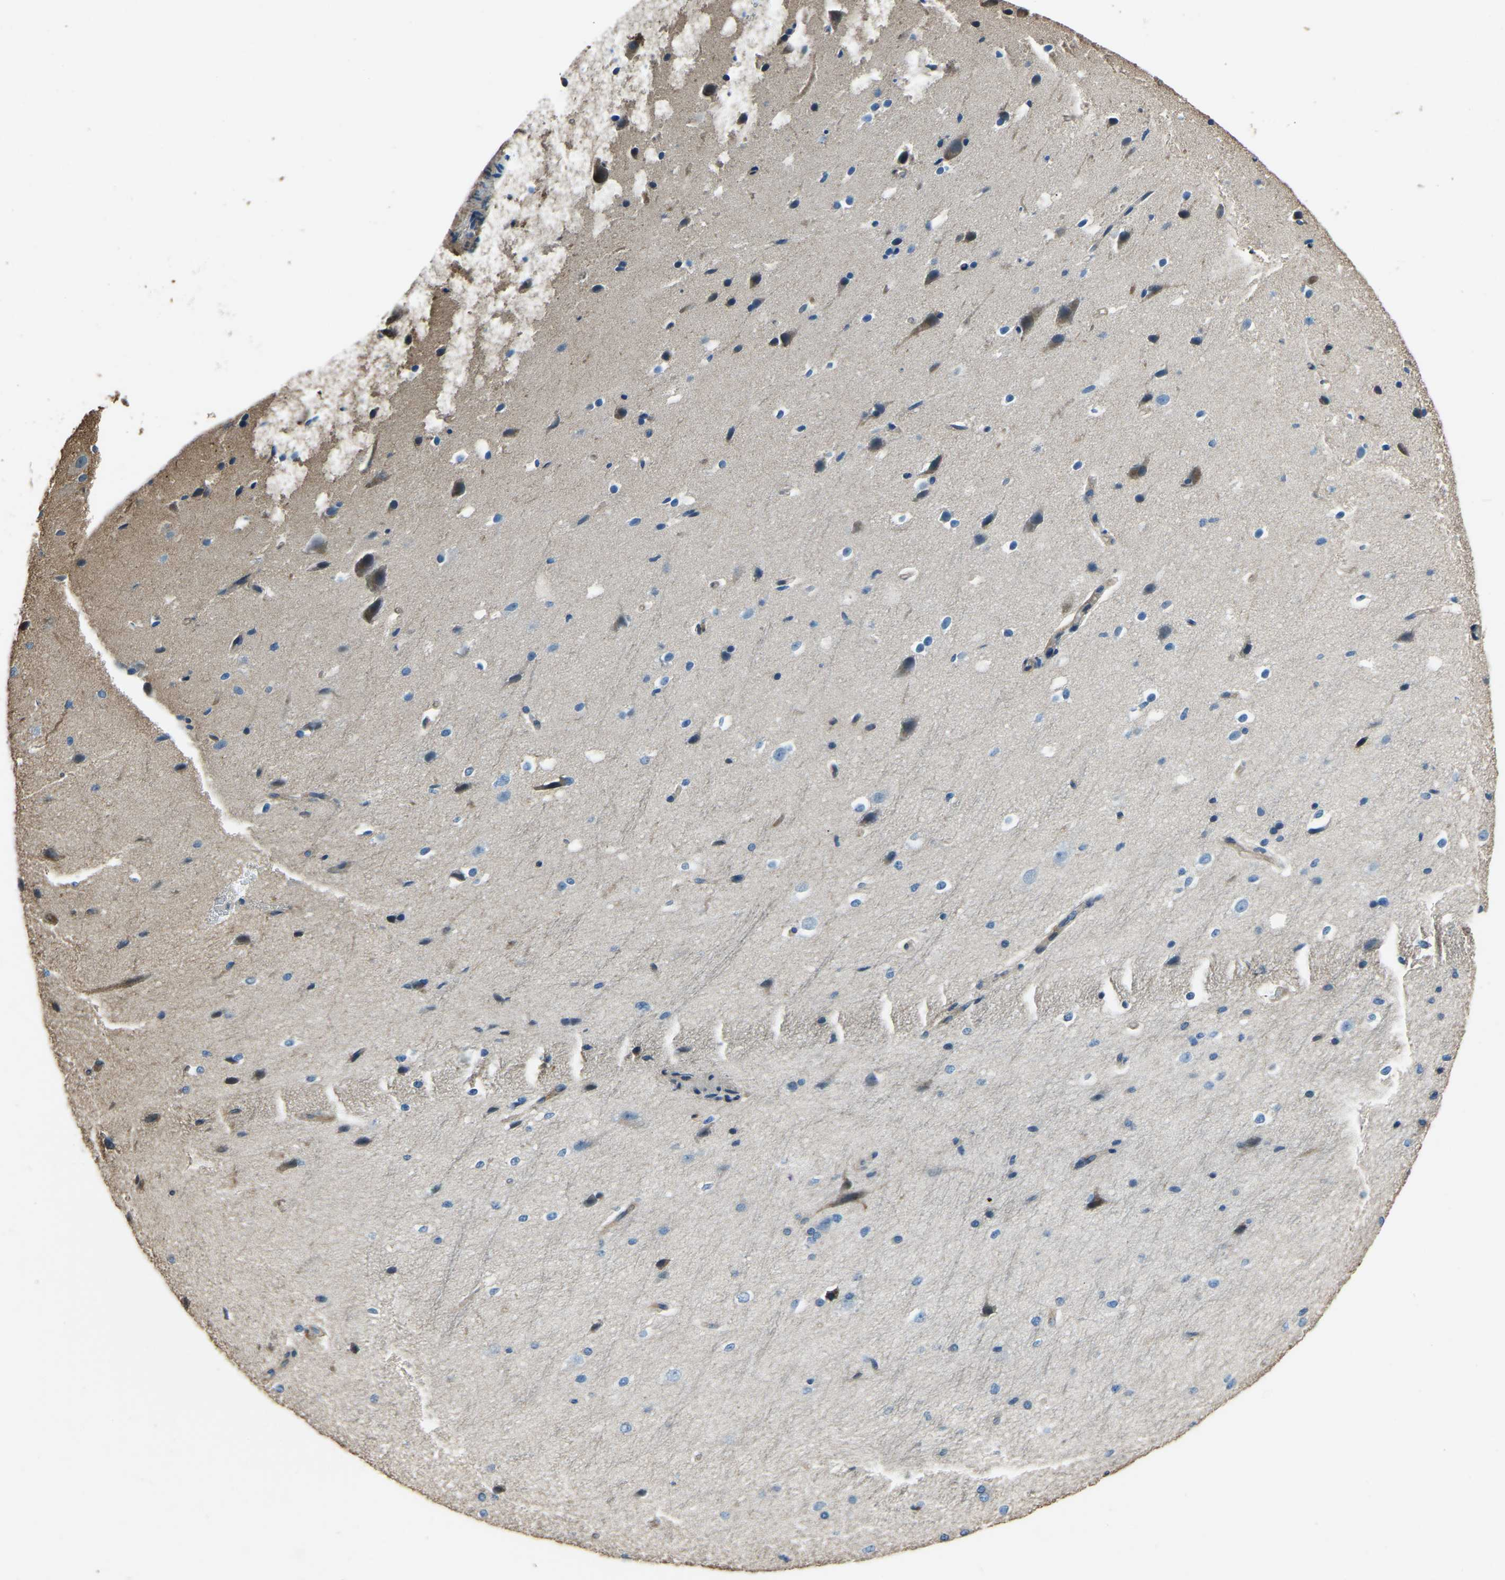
{"staining": {"intensity": "weak", "quantity": ">75%", "location": "cytoplasmic/membranous"}, "tissue": "cerebral cortex", "cell_type": "Endothelial cells", "image_type": "normal", "snomed": [{"axis": "morphology", "description": "Normal tissue, NOS"}, {"axis": "morphology", "description": "Developmental malformation"}, {"axis": "topography", "description": "Cerebral cortex"}], "caption": "This histopathology image displays immunohistochemistry staining of unremarkable cerebral cortex, with low weak cytoplasmic/membranous staining in about >75% of endothelial cells.", "gene": "COL3A1", "patient": {"sex": "female", "age": 30}}